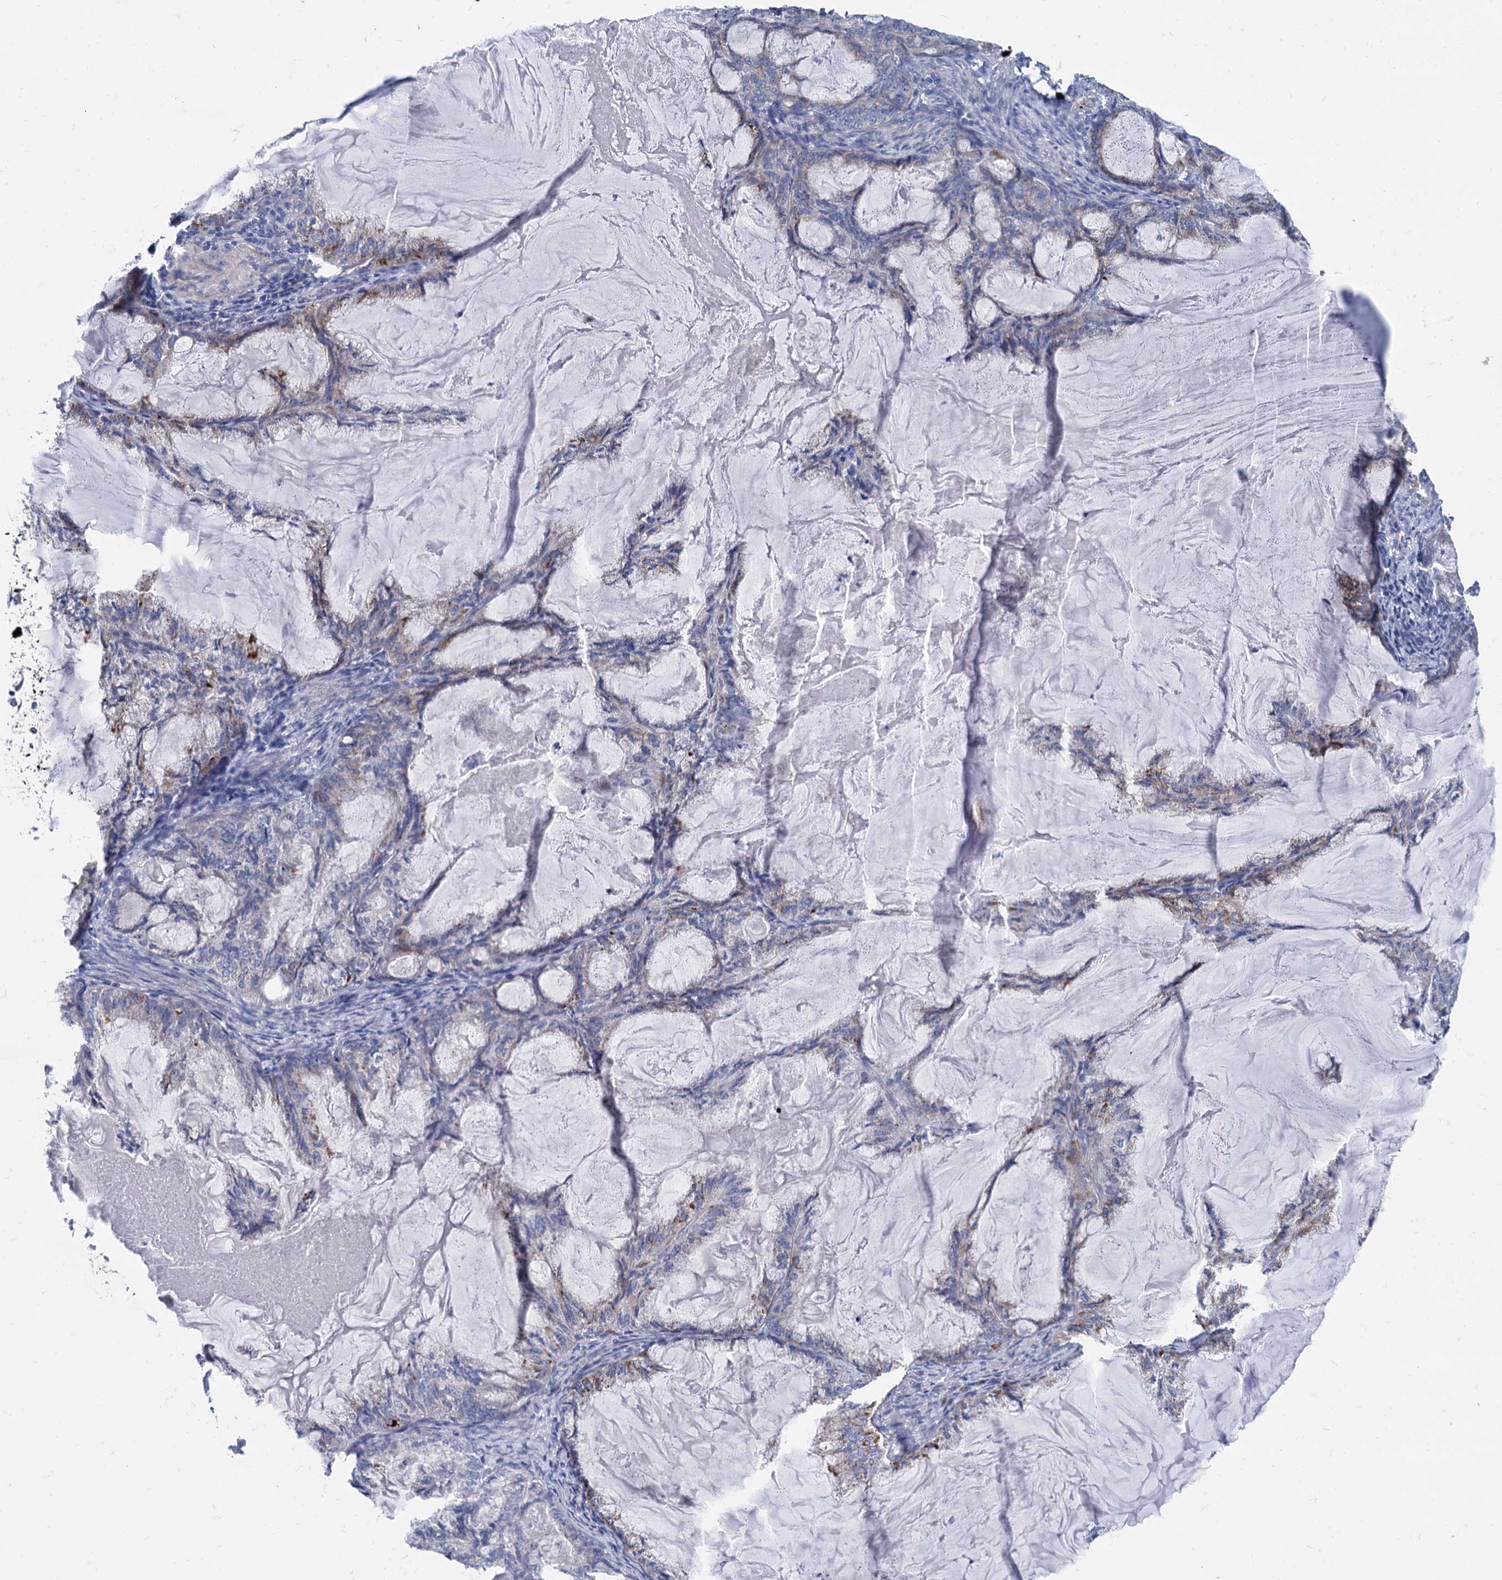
{"staining": {"intensity": "weak", "quantity": "<25%", "location": "cytoplasmic/membranous"}, "tissue": "endometrial cancer", "cell_type": "Tumor cells", "image_type": "cancer", "snomed": [{"axis": "morphology", "description": "Adenocarcinoma, NOS"}, {"axis": "topography", "description": "Endometrium"}], "caption": "There is no significant staining in tumor cells of endometrial adenocarcinoma.", "gene": "FOXR2", "patient": {"sex": "female", "age": 86}}